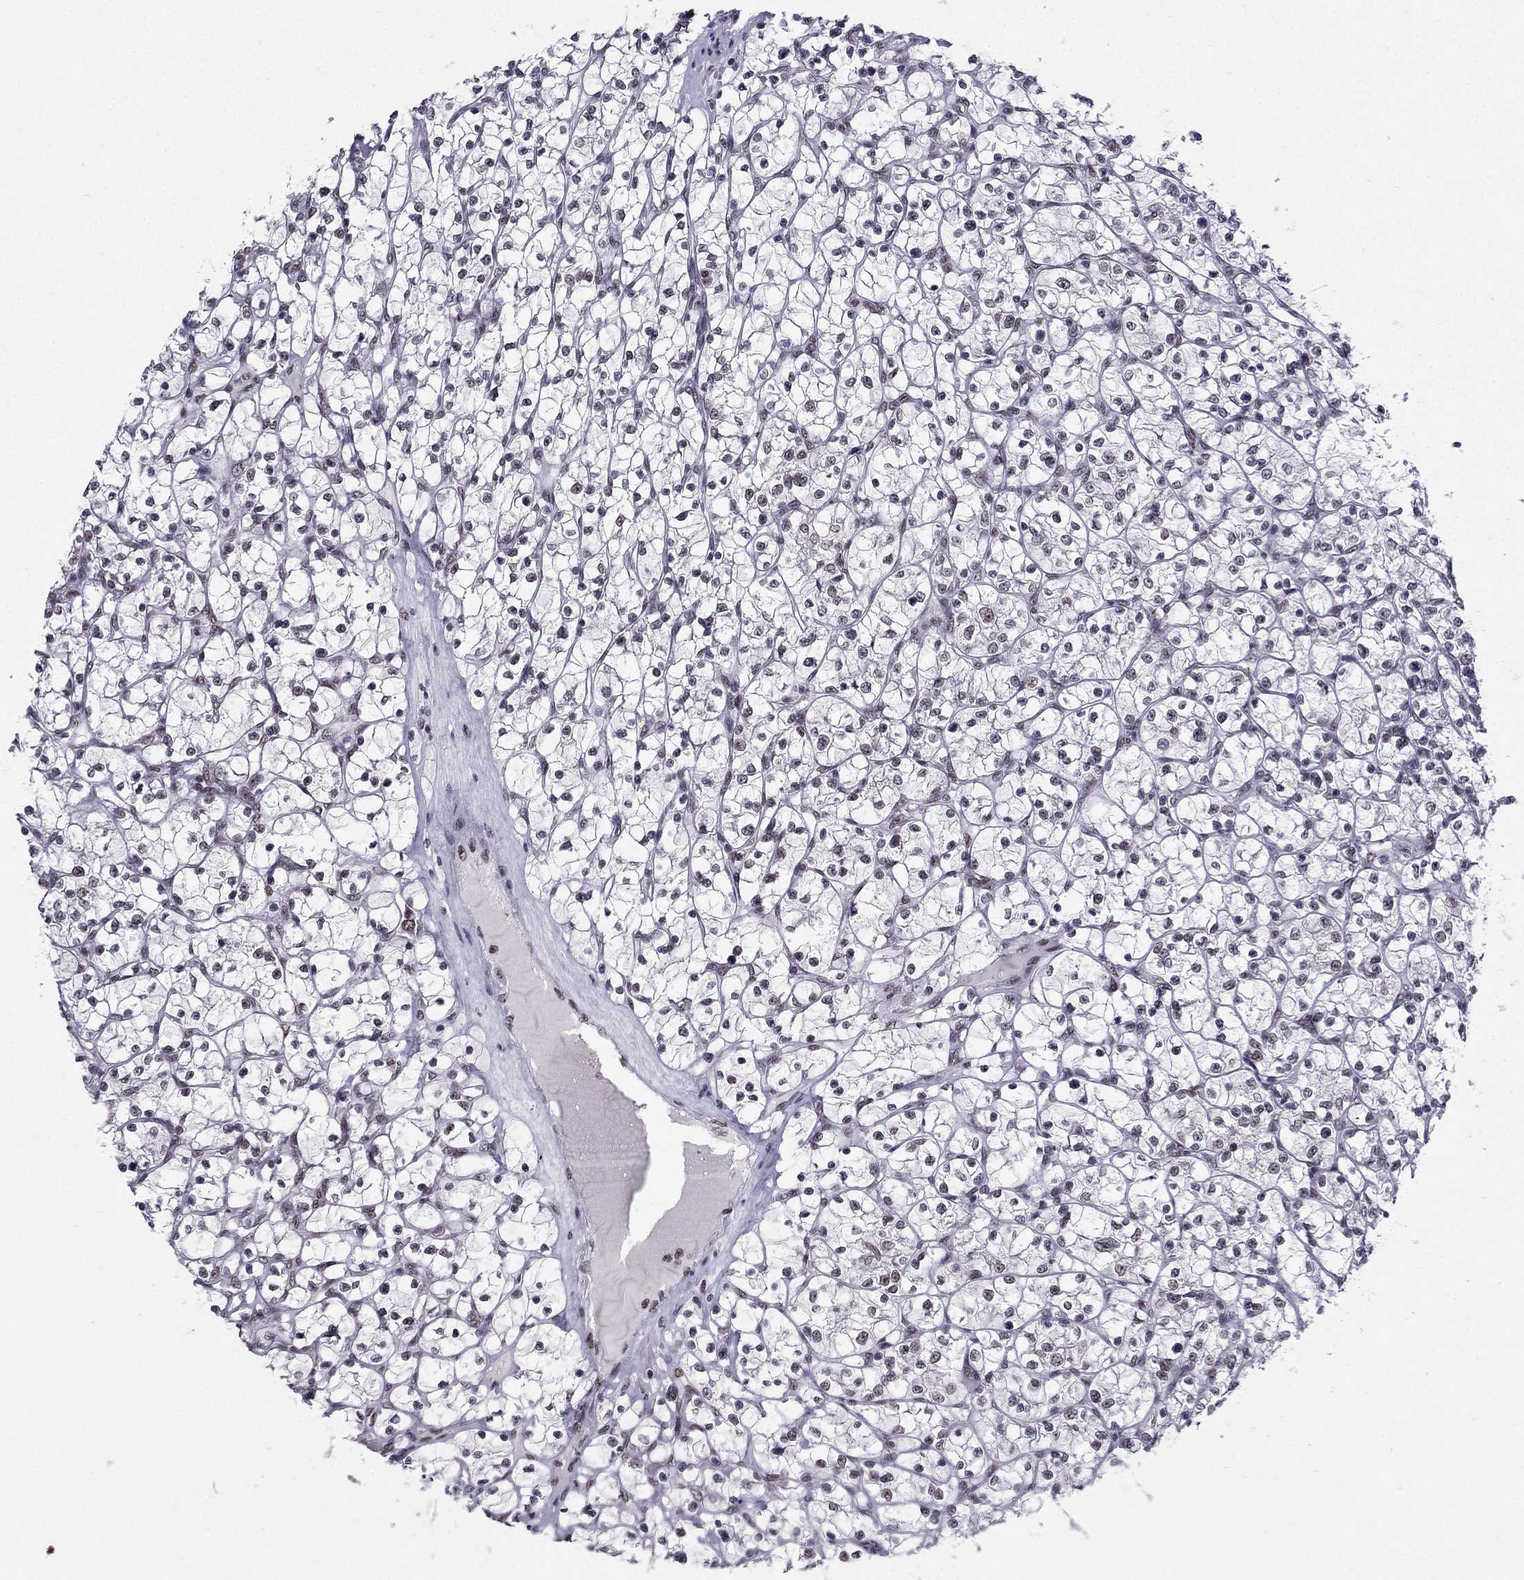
{"staining": {"intensity": "weak", "quantity": "<25%", "location": "nuclear"}, "tissue": "renal cancer", "cell_type": "Tumor cells", "image_type": "cancer", "snomed": [{"axis": "morphology", "description": "Adenocarcinoma, NOS"}, {"axis": "topography", "description": "Kidney"}], "caption": "IHC image of renal cancer stained for a protein (brown), which reveals no expression in tumor cells.", "gene": "ZNF420", "patient": {"sex": "female", "age": 64}}